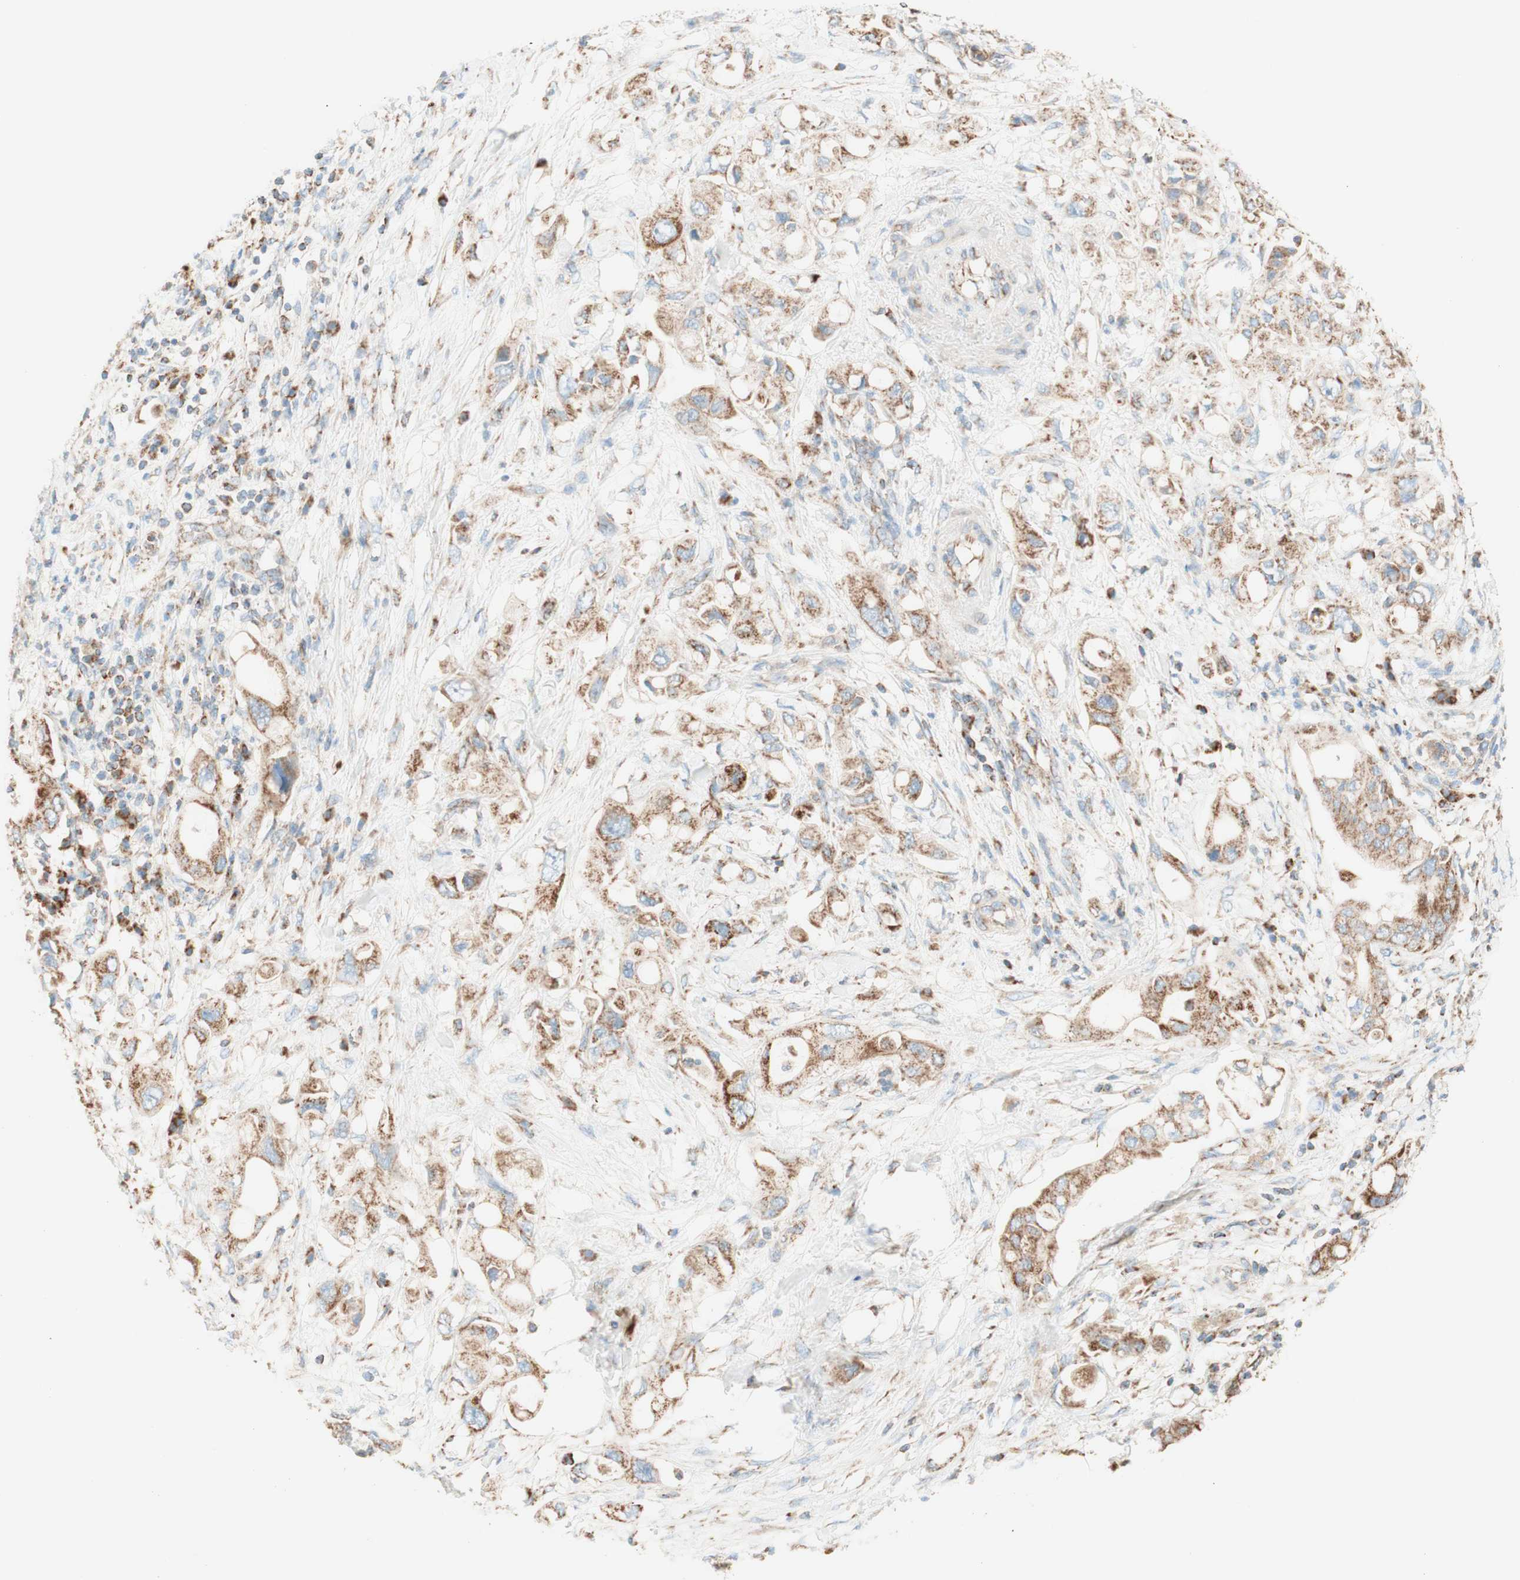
{"staining": {"intensity": "moderate", "quantity": ">75%", "location": "cytoplasmic/membranous"}, "tissue": "pancreatic cancer", "cell_type": "Tumor cells", "image_type": "cancer", "snomed": [{"axis": "morphology", "description": "Adenocarcinoma, NOS"}, {"axis": "topography", "description": "Pancreas"}], "caption": "About >75% of tumor cells in adenocarcinoma (pancreatic) display moderate cytoplasmic/membranous protein positivity as visualized by brown immunohistochemical staining.", "gene": "TOMM20", "patient": {"sex": "female", "age": 56}}